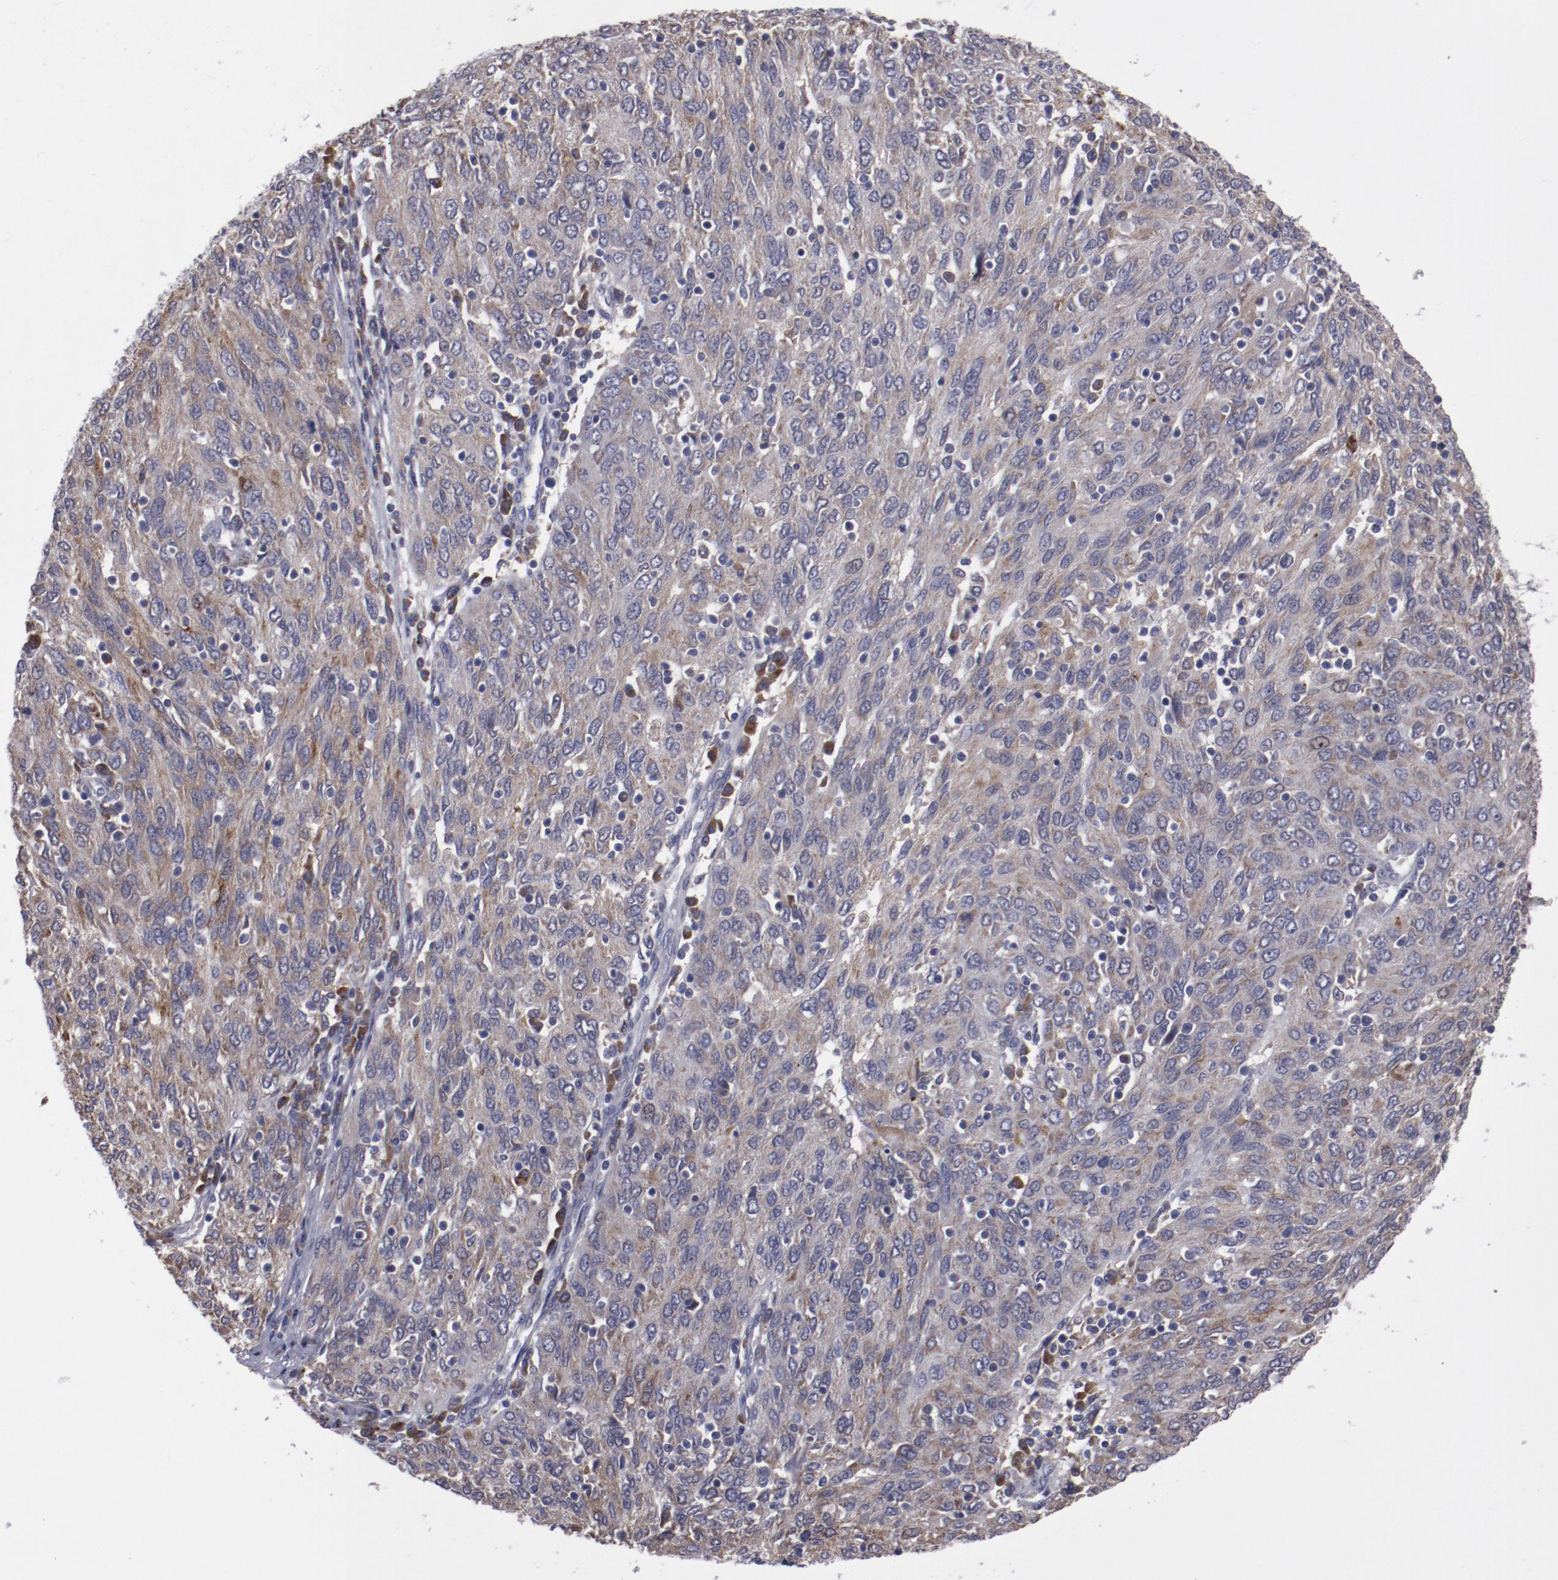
{"staining": {"intensity": "weak", "quantity": ">75%", "location": "cytoplasmic/membranous"}, "tissue": "ovarian cancer", "cell_type": "Tumor cells", "image_type": "cancer", "snomed": [{"axis": "morphology", "description": "Carcinoma, endometroid"}, {"axis": "topography", "description": "Ovary"}], "caption": "Tumor cells reveal low levels of weak cytoplasmic/membranous expression in about >75% of cells in human ovarian cancer (endometroid carcinoma).", "gene": "IL12A", "patient": {"sex": "female", "age": 50}}